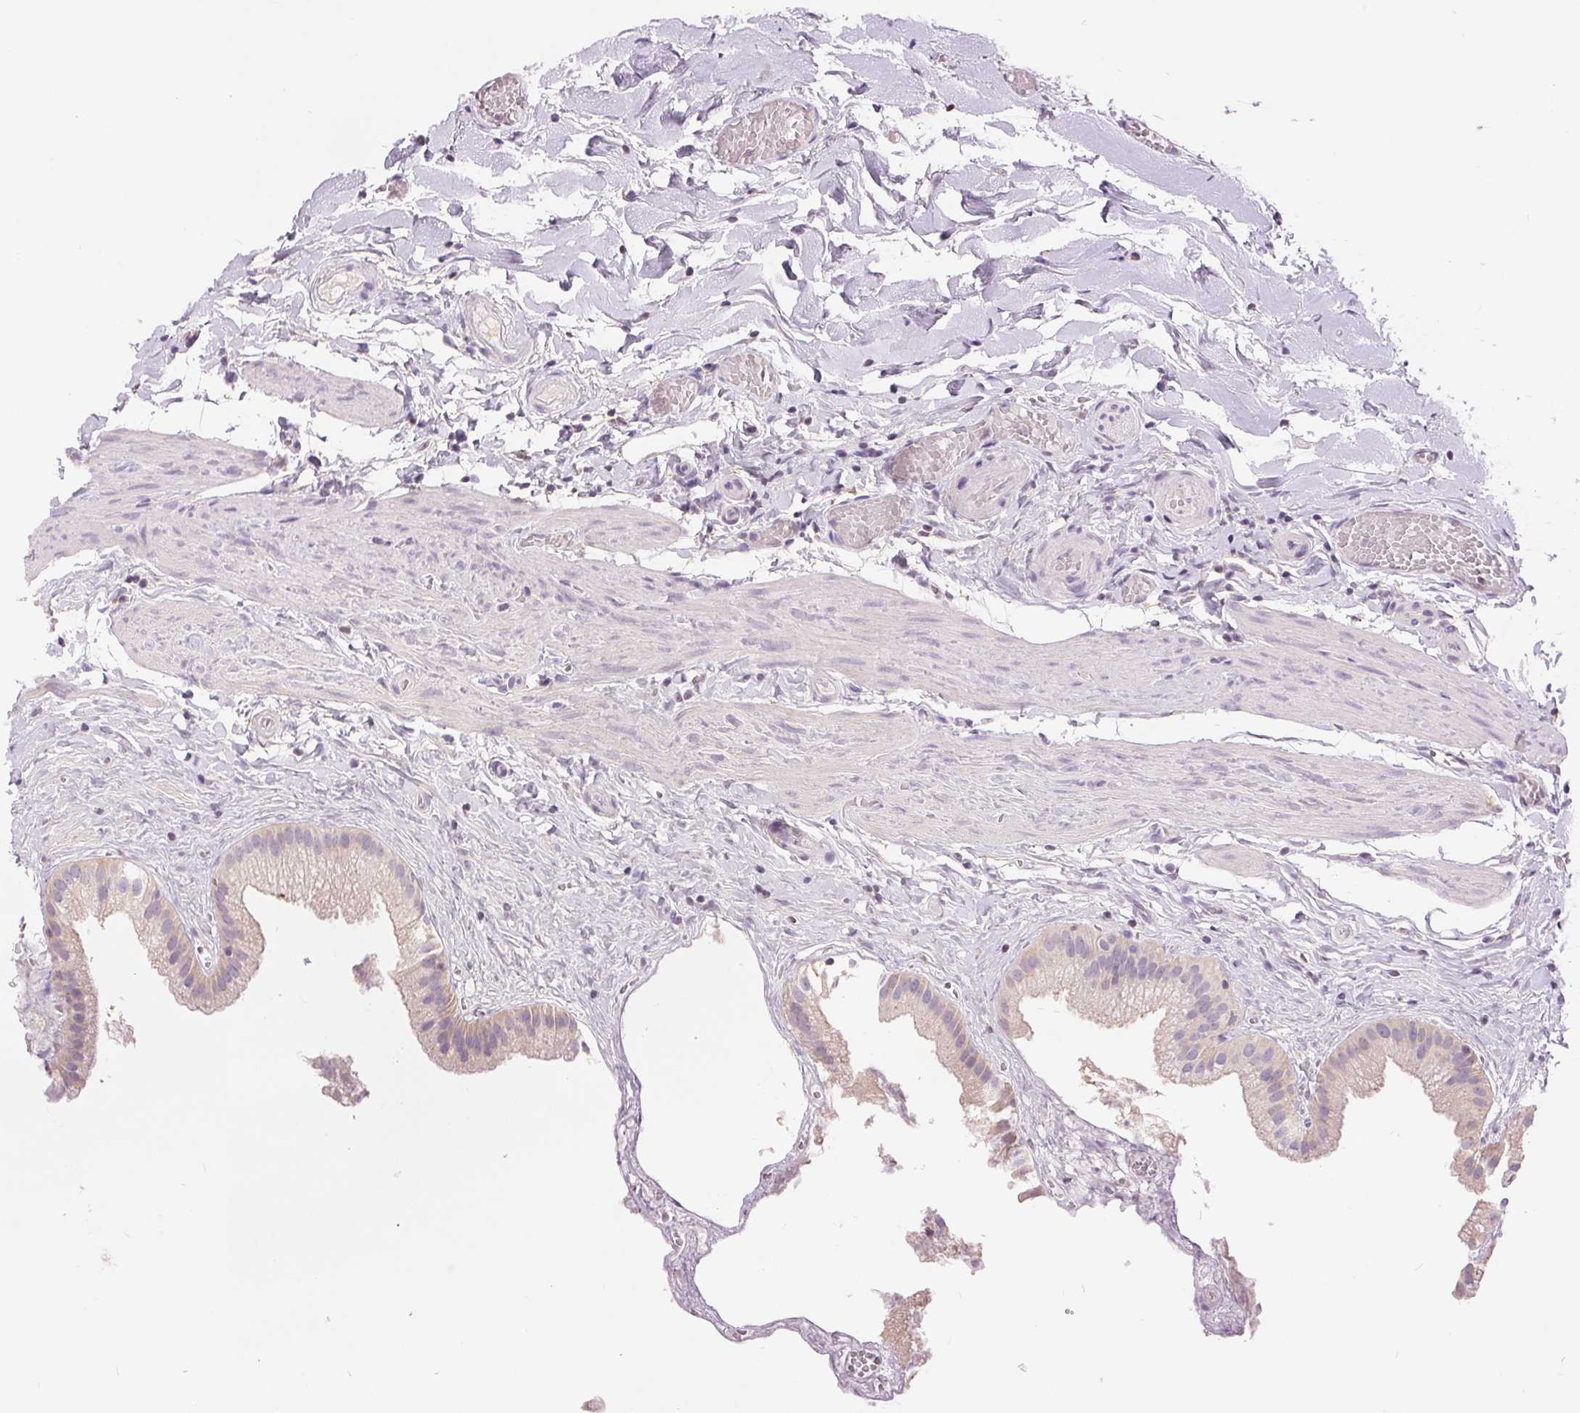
{"staining": {"intensity": "weak", "quantity": "<25%", "location": "cytoplasmic/membranous"}, "tissue": "gallbladder", "cell_type": "Glandular cells", "image_type": "normal", "snomed": [{"axis": "morphology", "description": "Normal tissue, NOS"}, {"axis": "topography", "description": "Gallbladder"}], "caption": "Immunohistochemistry image of unremarkable gallbladder: human gallbladder stained with DAB (3,3'-diaminobenzidine) reveals no significant protein positivity in glandular cells.", "gene": "FXYD4", "patient": {"sex": "female", "age": 63}}